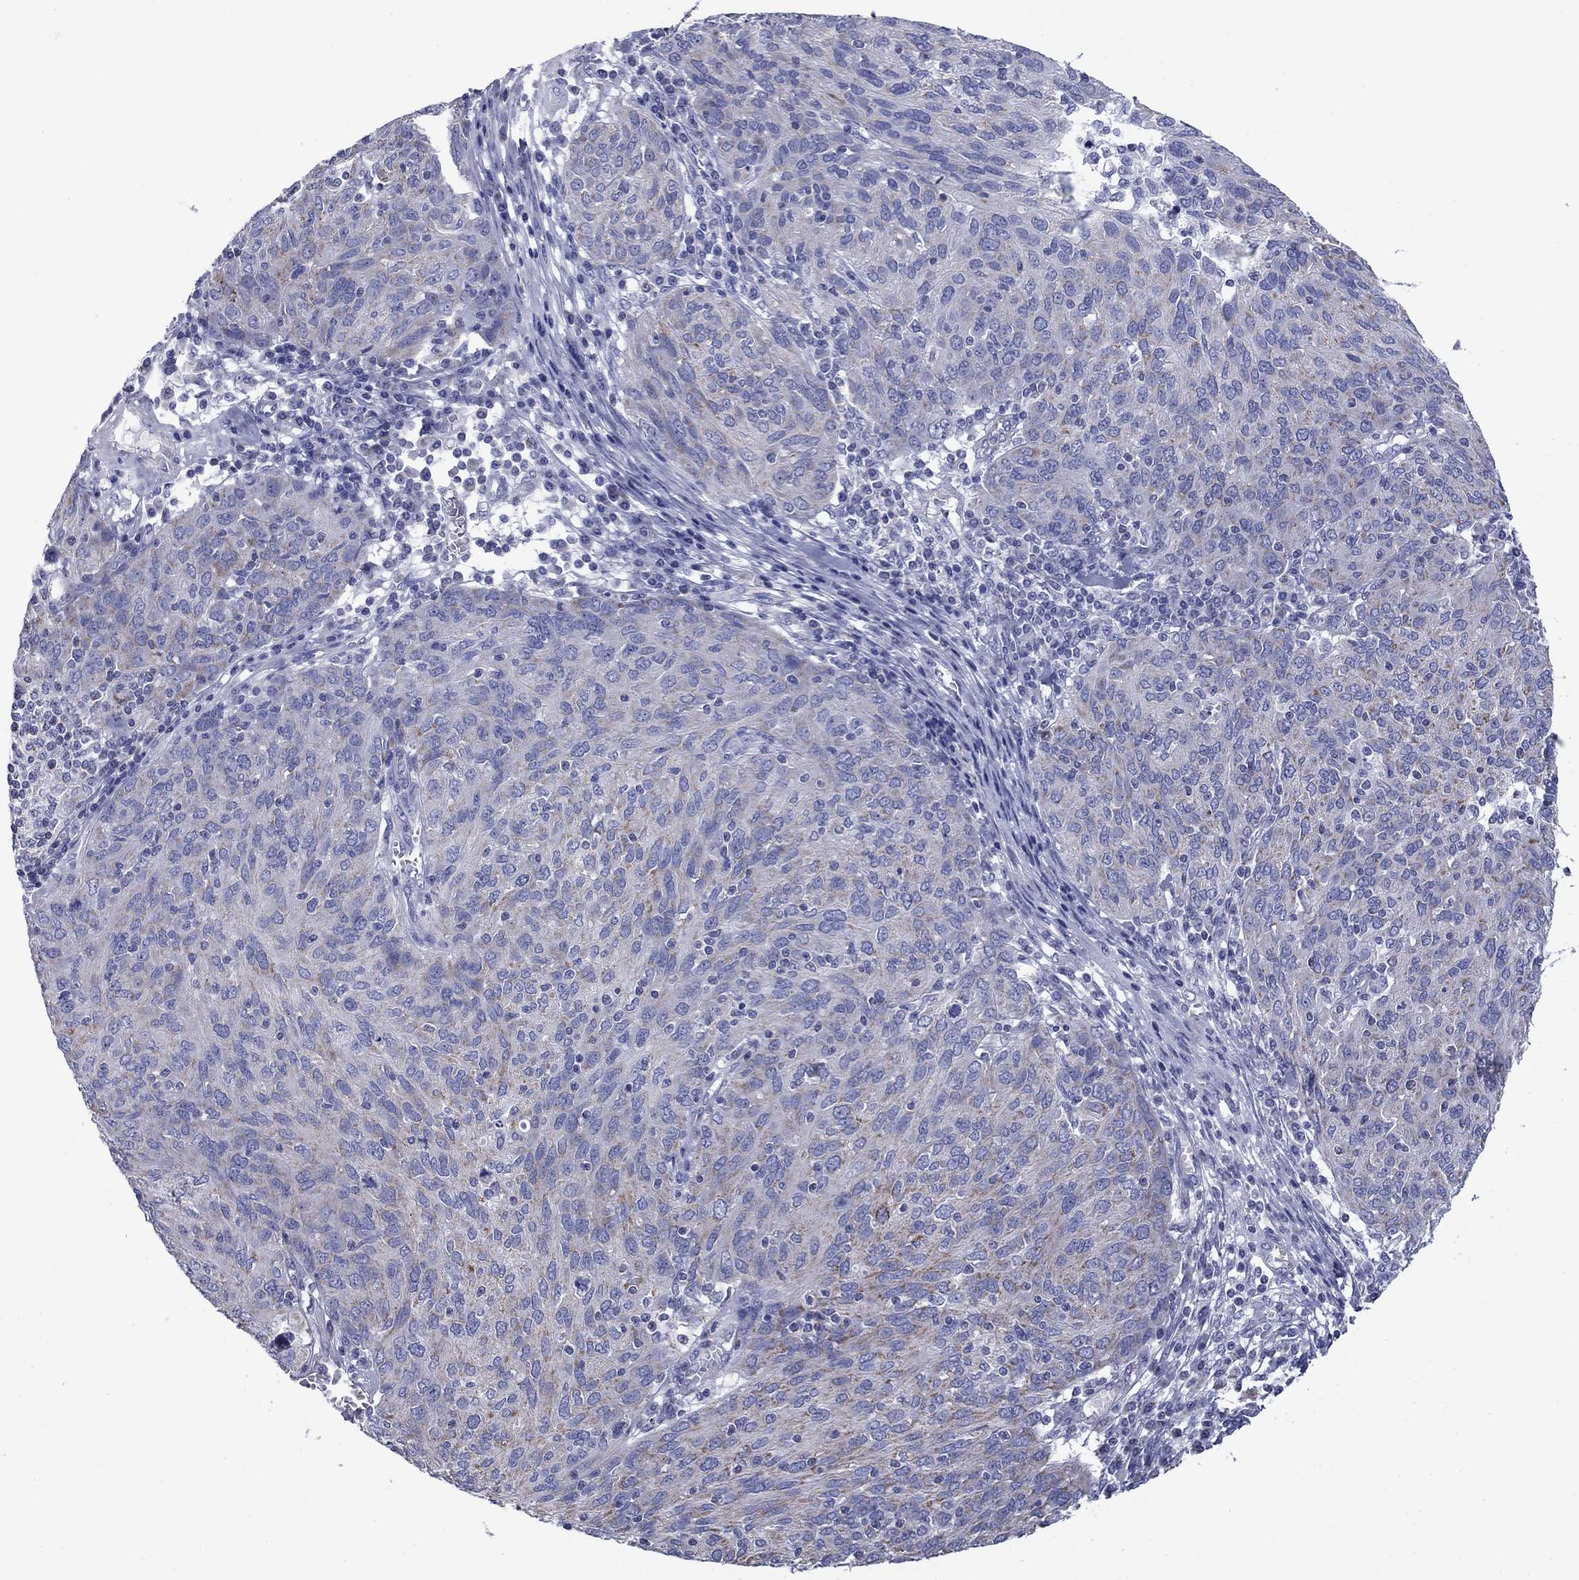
{"staining": {"intensity": "weak", "quantity": "<25%", "location": "cytoplasmic/membranous"}, "tissue": "ovarian cancer", "cell_type": "Tumor cells", "image_type": "cancer", "snomed": [{"axis": "morphology", "description": "Carcinoma, endometroid"}, {"axis": "topography", "description": "Ovary"}], "caption": "Tumor cells are negative for brown protein staining in endometroid carcinoma (ovarian).", "gene": "ACADSB", "patient": {"sex": "female", "age": 50}}